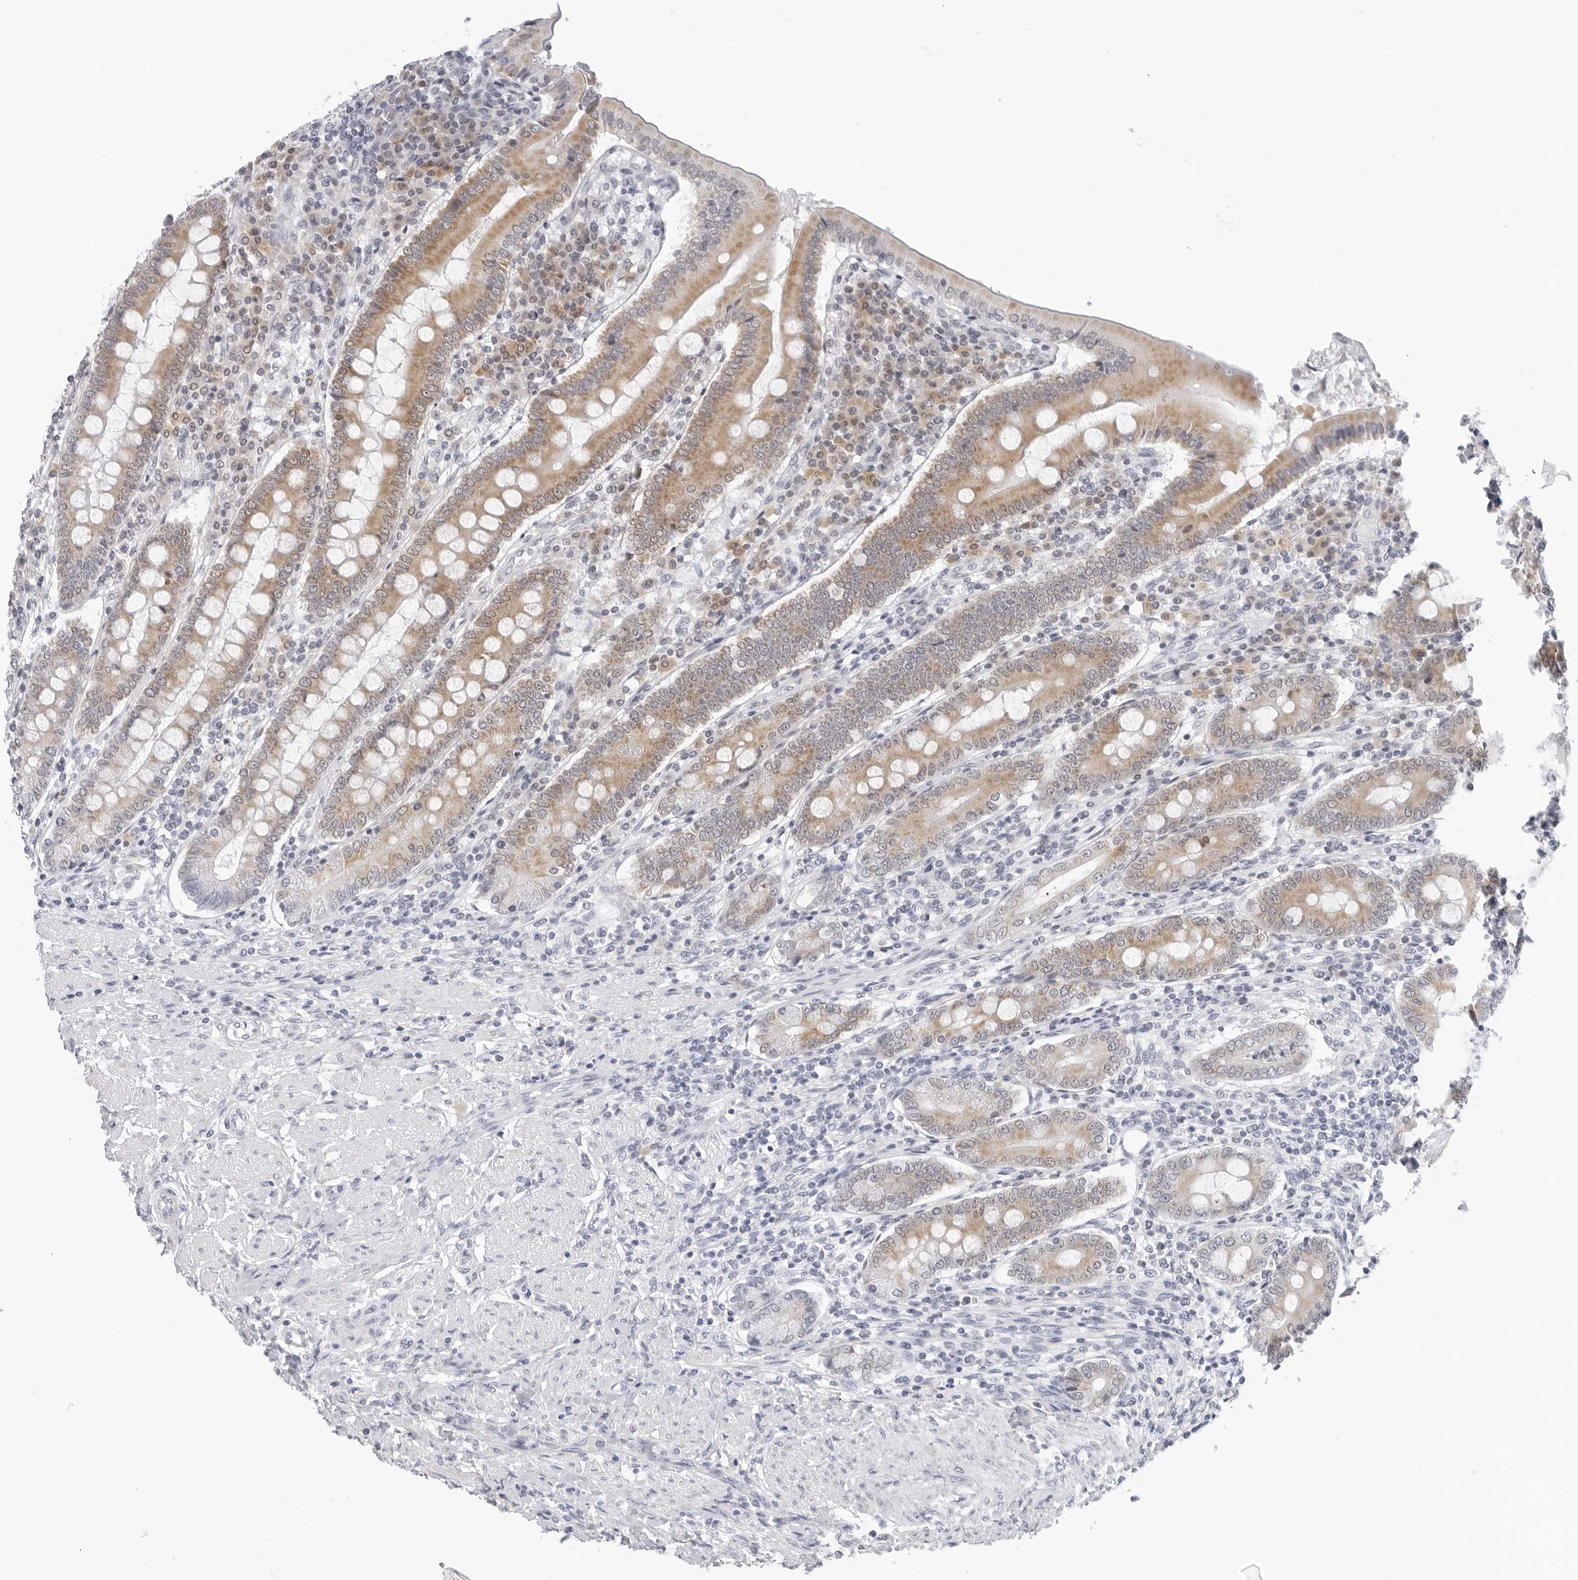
{"staining": {"intensity": "moderate", "quantity": ">75%", "location": "cytoplasmic/membranous"}, "tissue": "duodenum", "cell_type": "Glandular cells", "image_type": "normal", "snomed": [{"axis": "morphology", "description": "Normal tissue, NOS"}, {"axis": "morphology", "description": "Adenocarcinoma, NOS"}, {"axis": "topography", "description": "Pancreas"}, {"axis": "topography", "description": "Duodenum"}], "caption": "A brown stain highlights moderate cytoplasmic/membranous positivity of a protein in glandular cells of benign human duodenum. Immunohistochemistry stains the protein of interest in brown and the nuclei are stained blue.", "gene": "EDN2", "patient": {"sex": "male", "age": 50}}